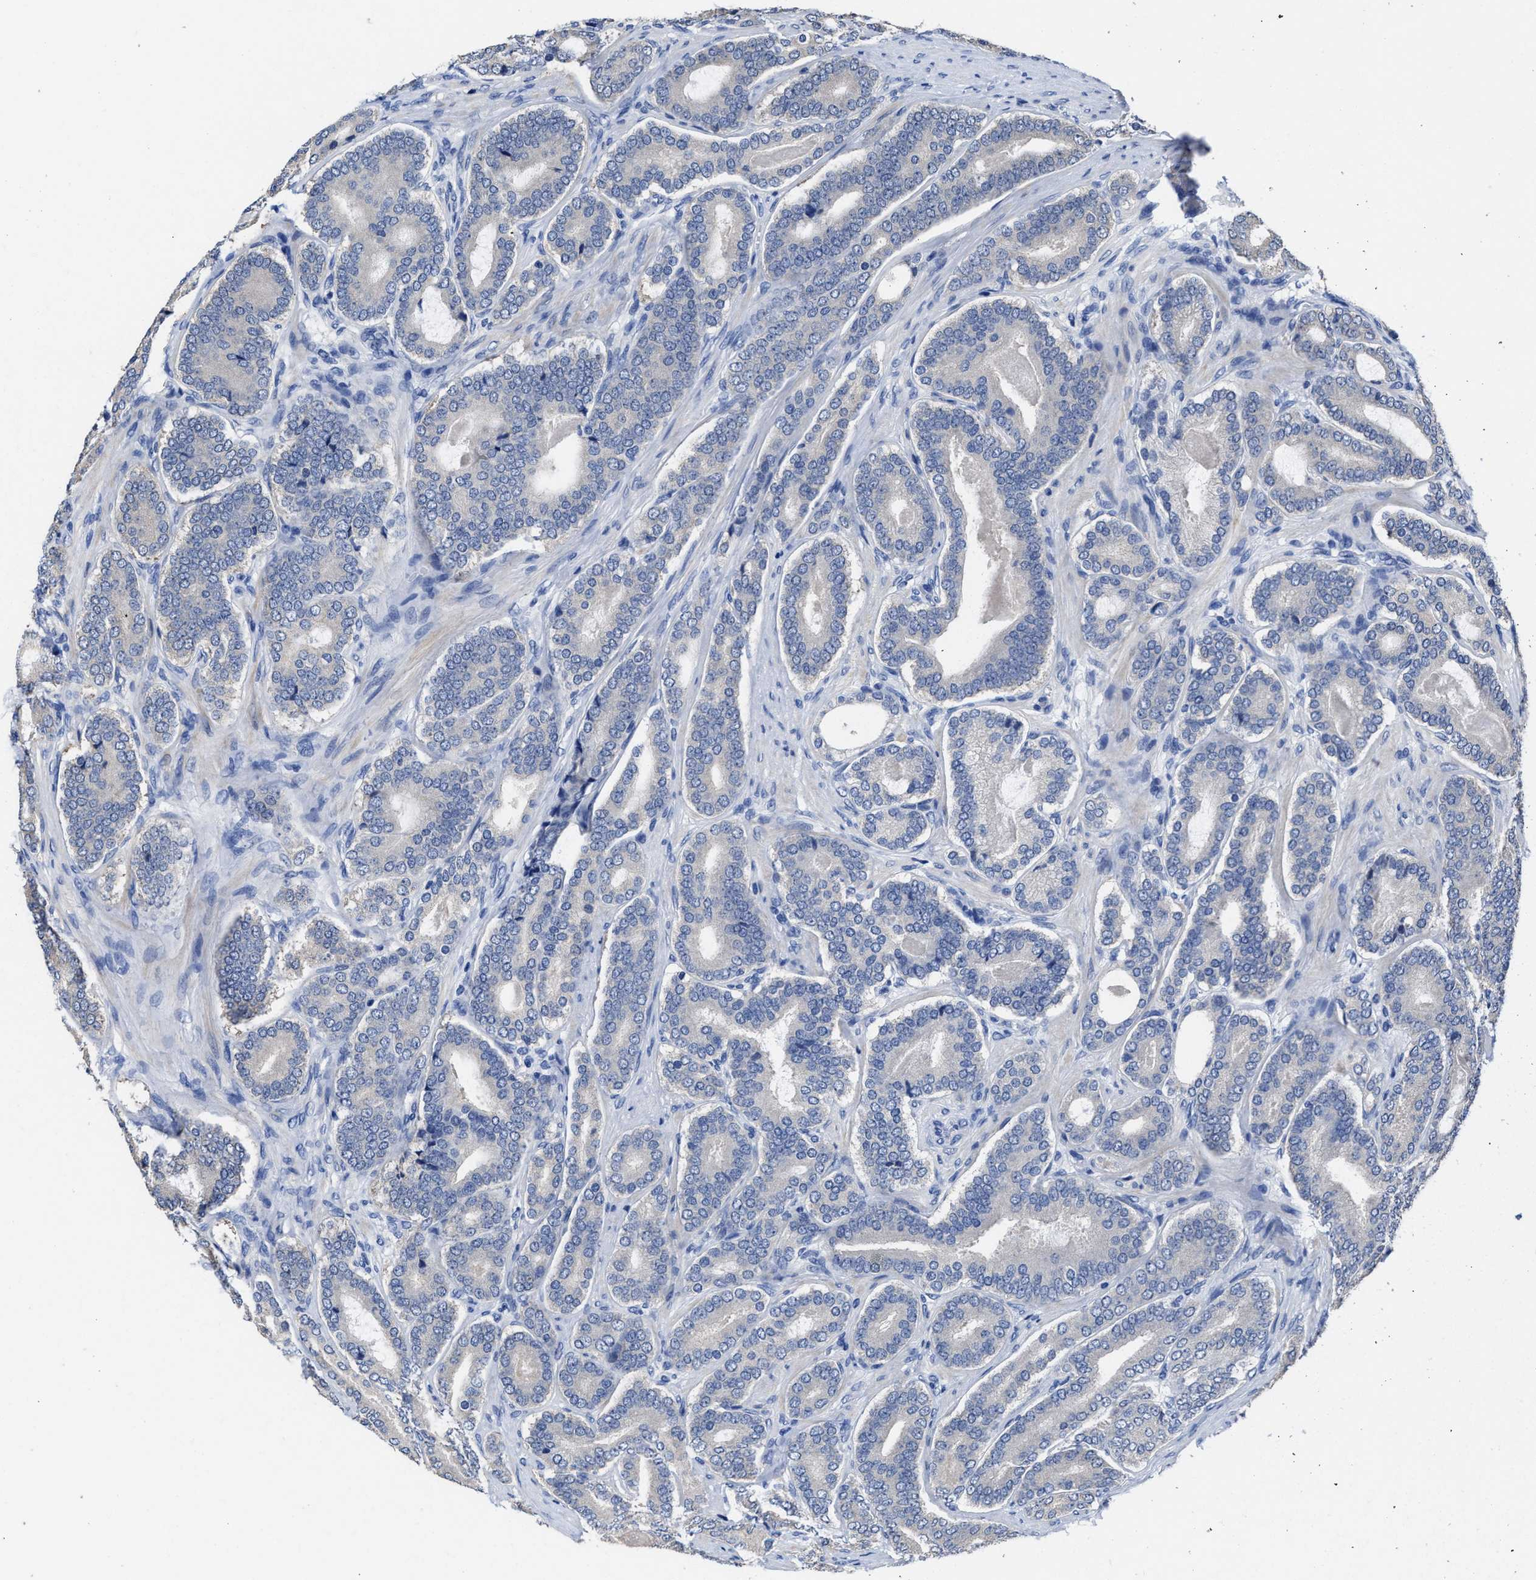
{"staining": {"intensity": "negative", "quantity": "none", "location": "none"}, "tissue": "prostate cancer", "cell_type": "Tumor cells", "image_type": "cancer", "snomed": [{"axis": "morphology", "description": "Adenocarcinoma, High grade"}, {"axis": "topography", "description": "Prostate"}], "caption": "Tumor cells show no significant protein positivity in high-grade adenocarcinoma (prostate).", "gene": "HOOK1", "patient": {"sex": "male", "age": 60}}